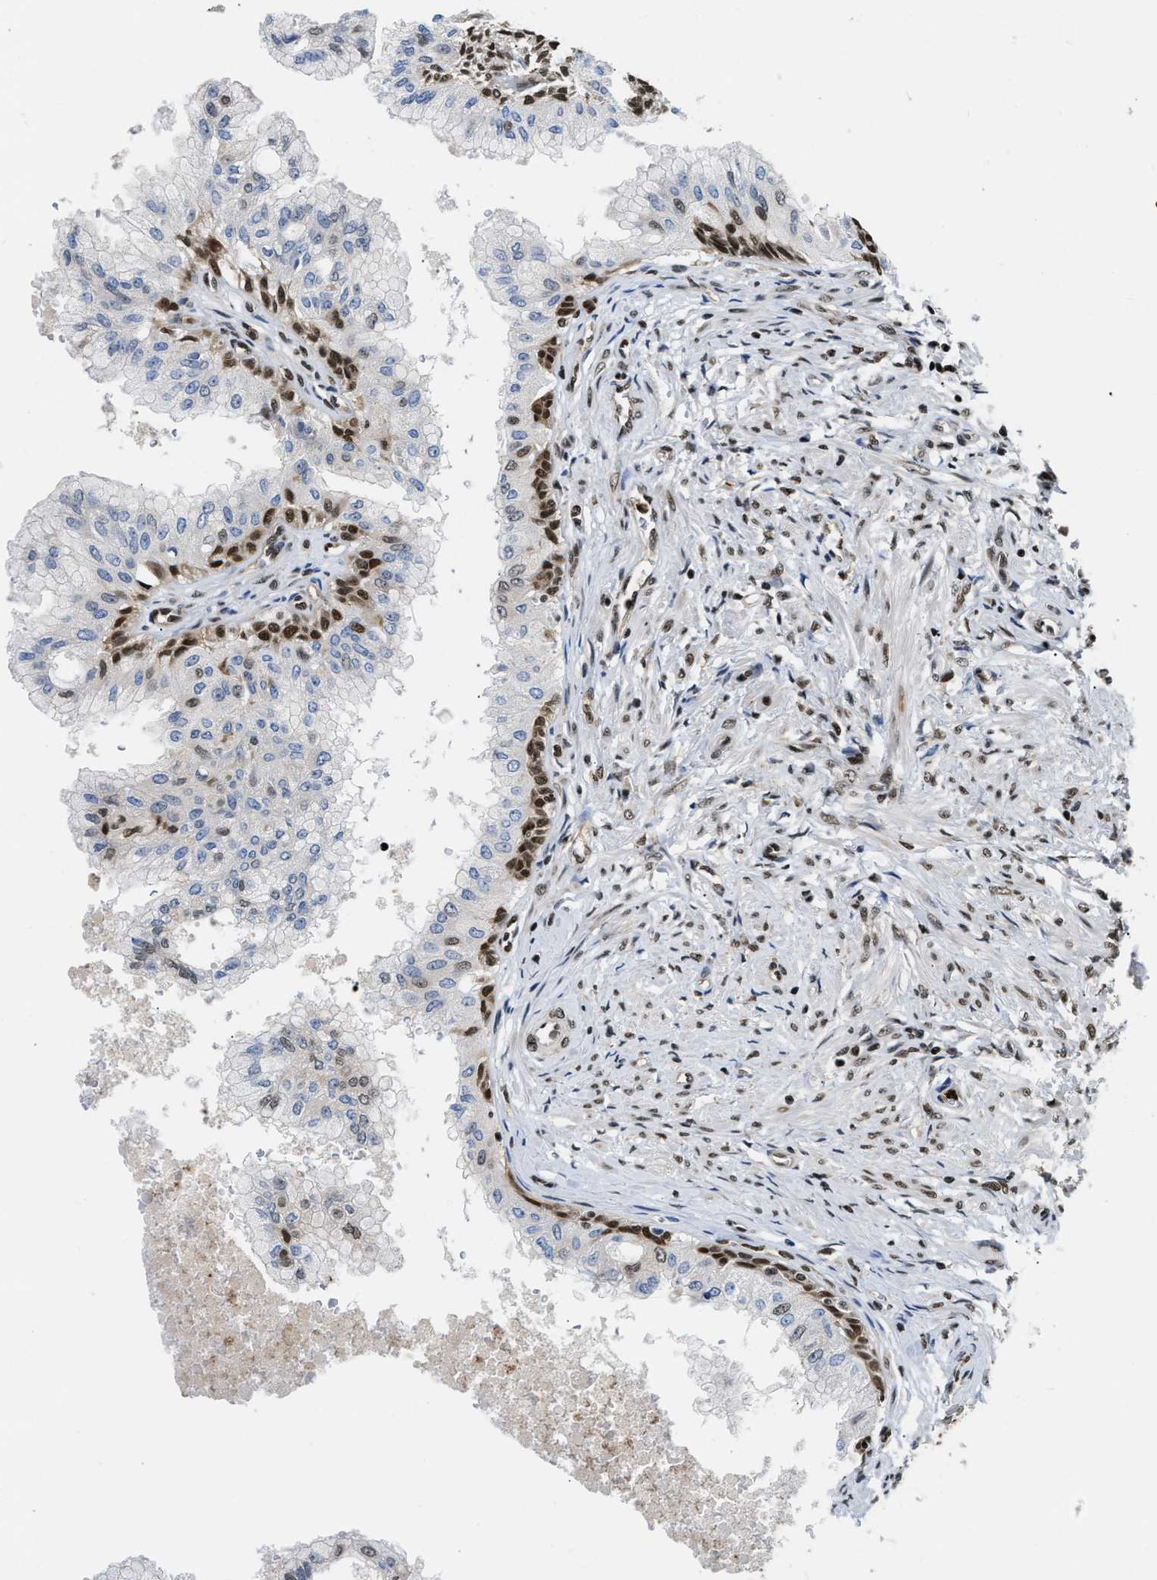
{"staining": {"intensity": "strong", "quantity": "25%-75%", "location": "nuclear"}, "tissue": "prostate", "cell_type": "Glandular cells", "image_type": "normal", "snomed": [{"axis": "morphology", "description": "Normal tissue, NOS"}, {"axis": "topography", "description": "Prostate"}, {"axis": "topography", "description": "Seminal veicle"}], "caption": "Strong nuclear expression is identified in approximately 25%-75% of glandular cells in unremarkable prostate.", "gene": "CCNDBP1", "patient": {"sex": "male", "age": 60}}